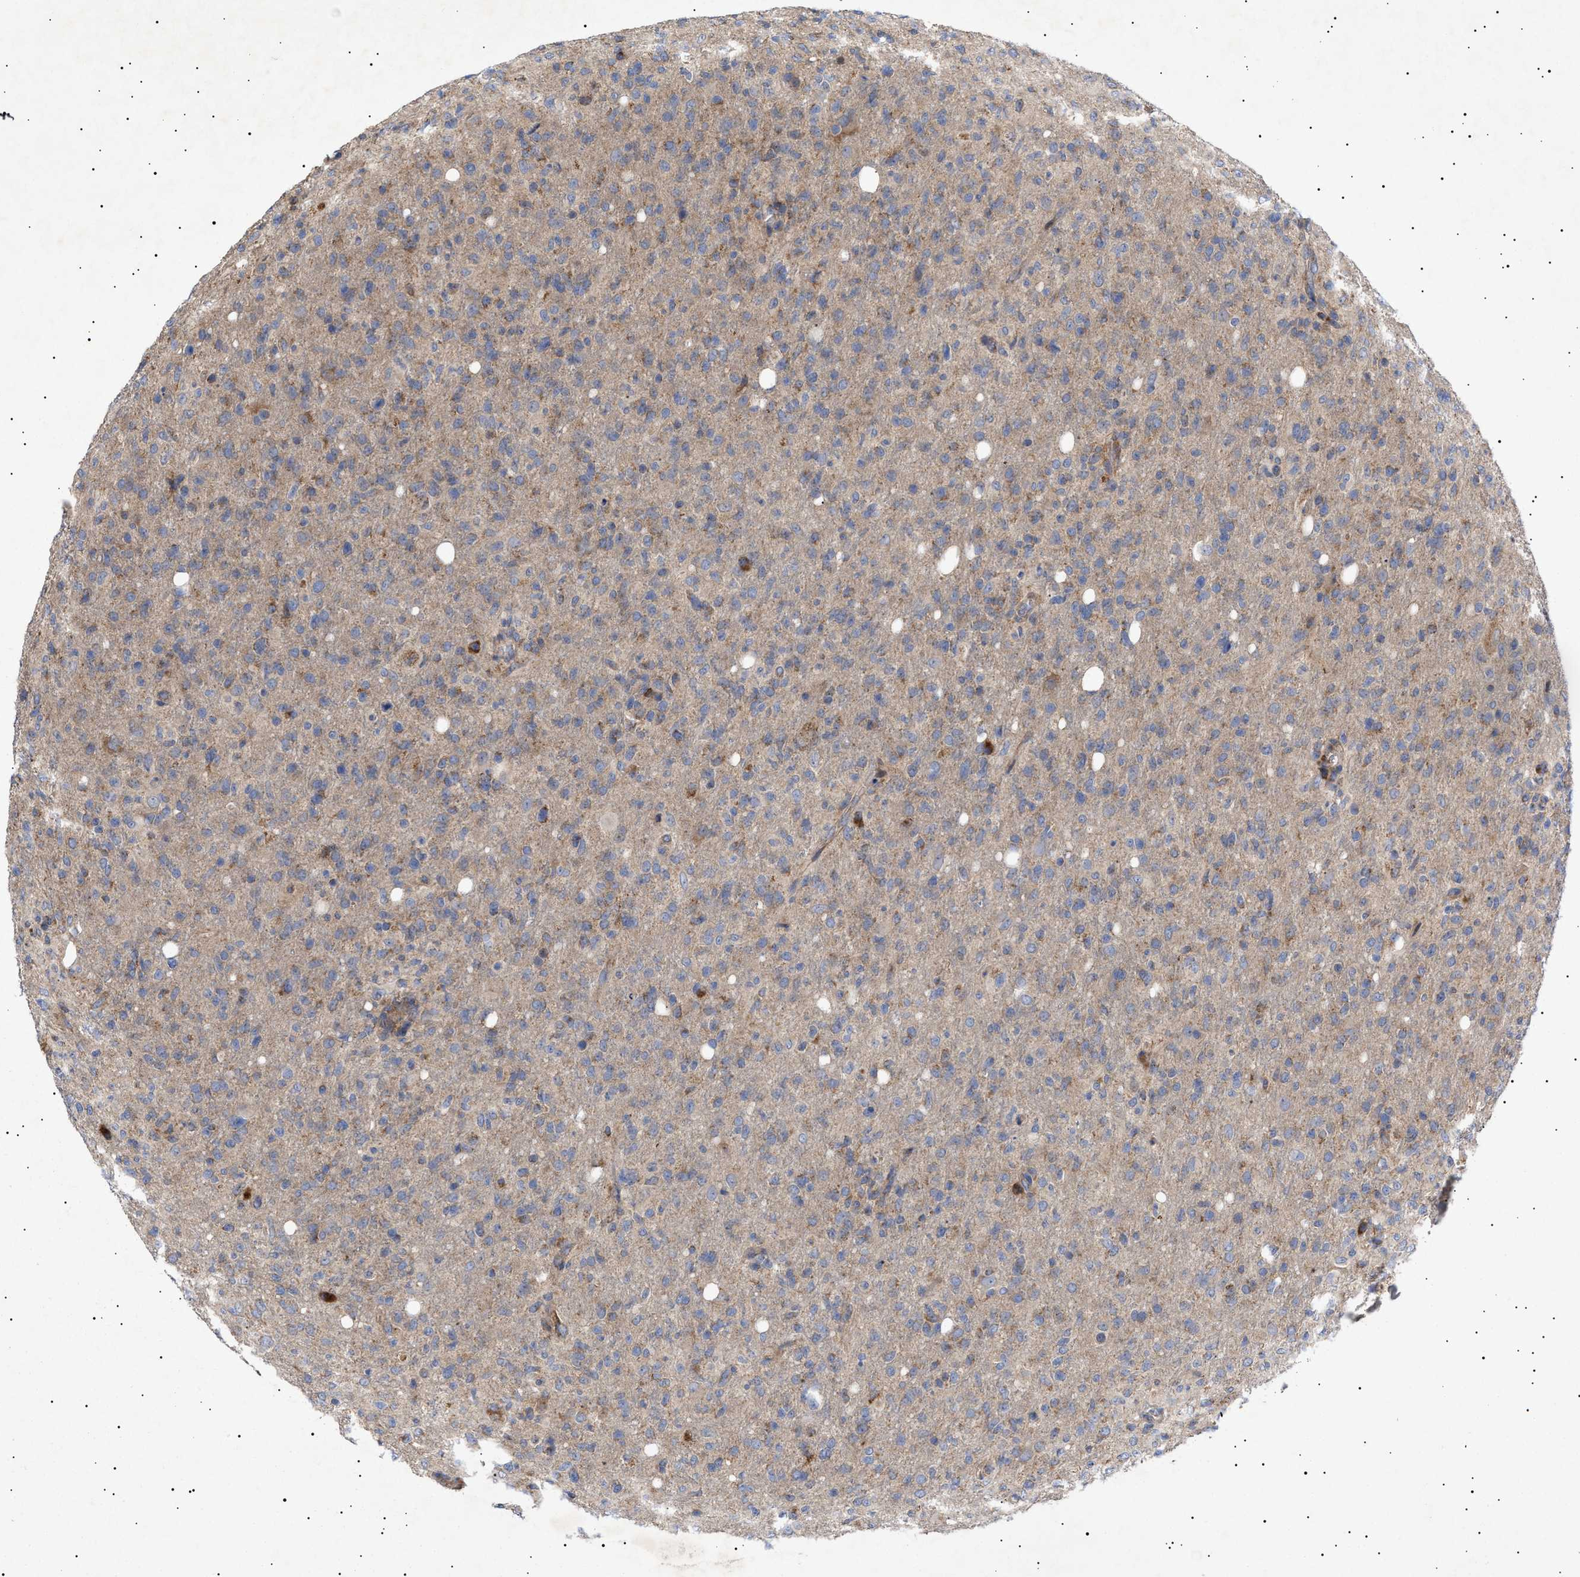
{"staining": {"intensity": "weak", "quantity": ">75%", "location": "cytoplasmic/membranous"}, "tissue": "glioma", "cell_type": "Tumor cells", "image_type": "cancer", "snomed": [{"axis": "morphology", "description": "Glioma, malignant, High grade"}, {"axis": "topography", "description": "Brain"}], "caption": "Immunohistochemical staining of human glioma exhibits low levels of weak cytoplasmic/membranous protein staining in approximately >75% of tumor cells.", "gene": "MRPL10", "patient": {"sex": "female", "age": 57}}